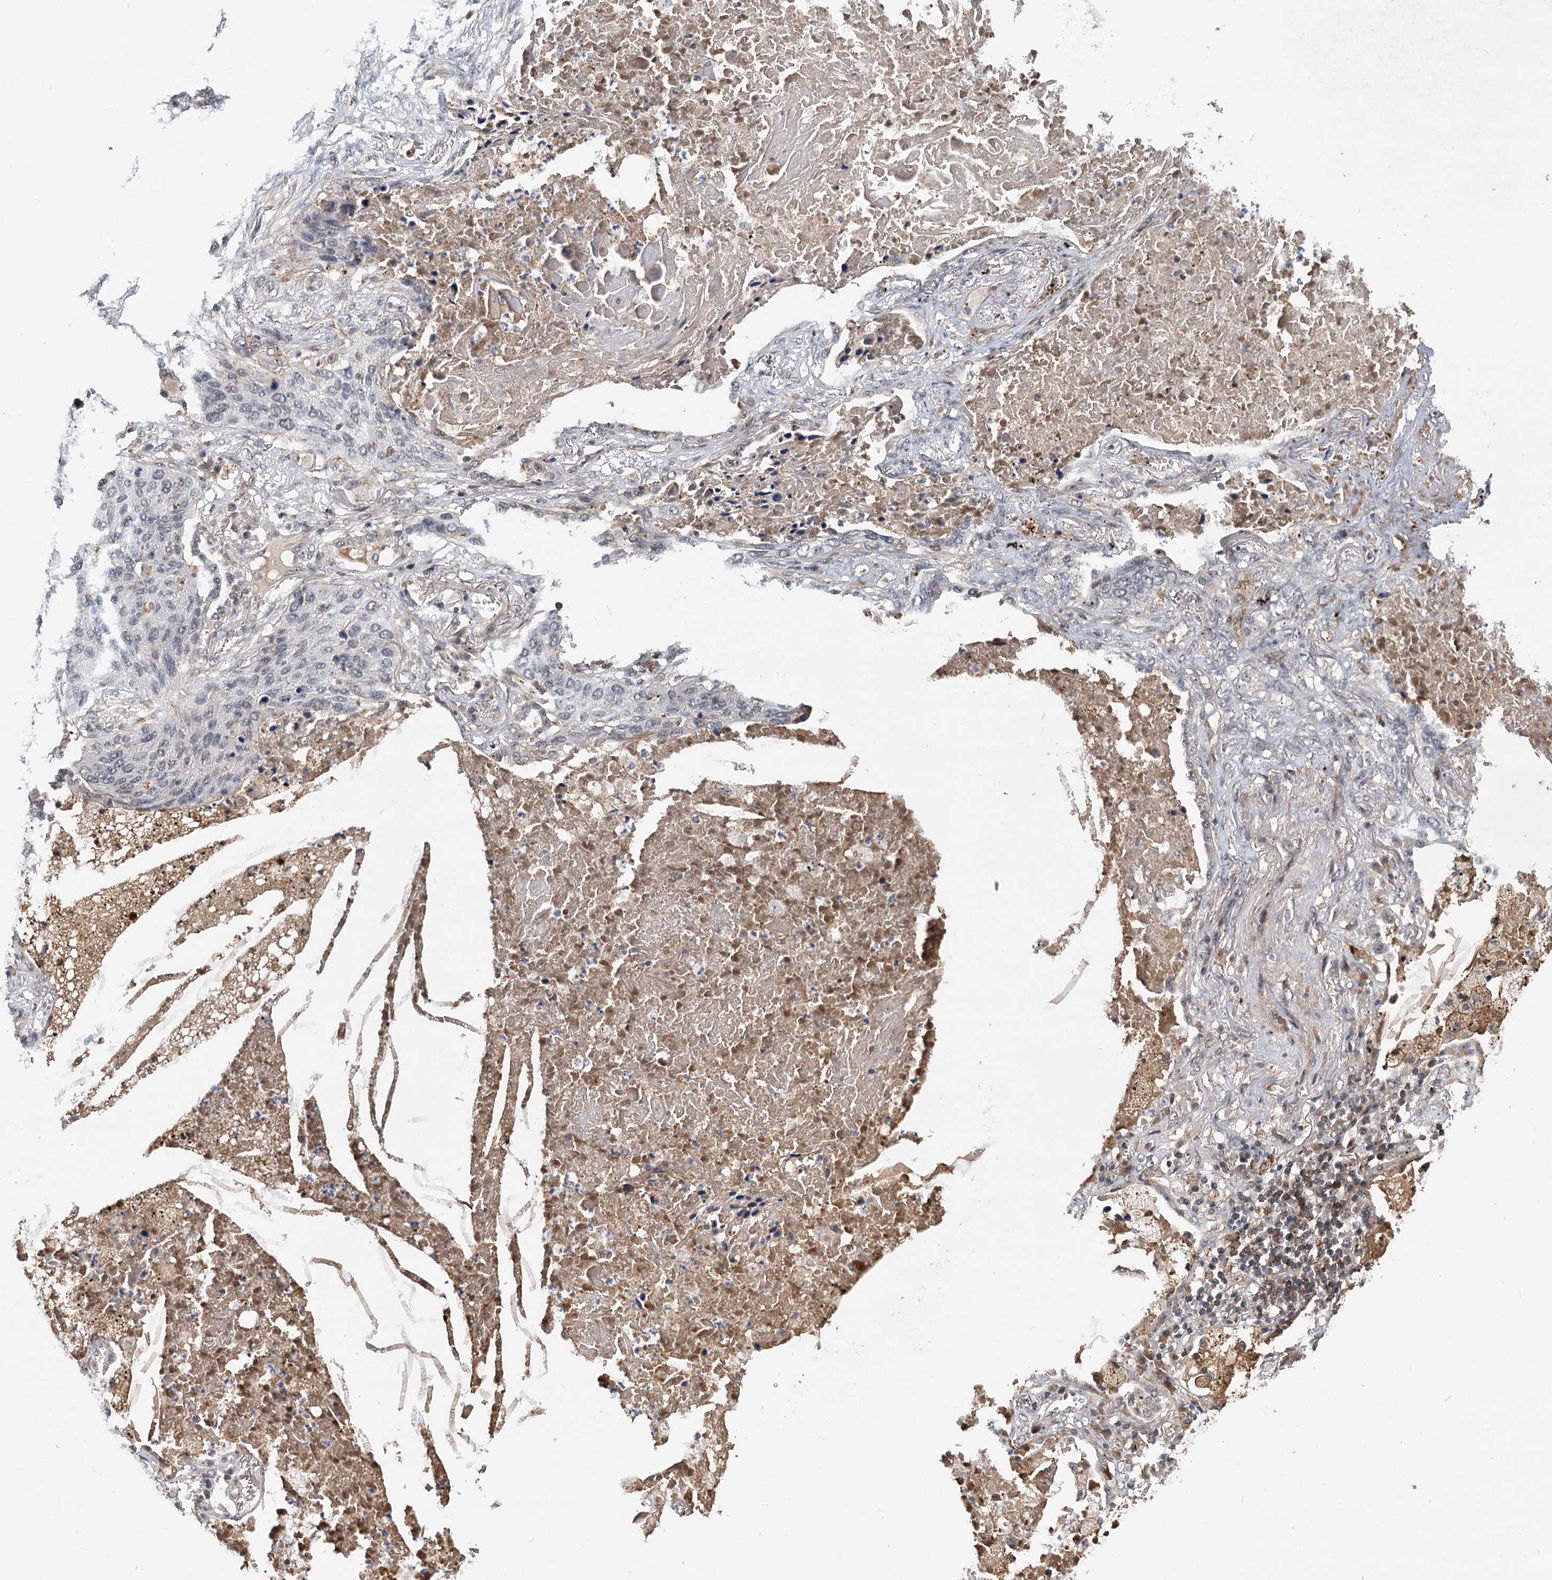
{"staining": {"intensity": "weak", "quantity": "<25%", "location": "nuclear"}, "tissue": "lung cancer", "cell_type": "Tumor cells", "image_type": "cancer", "snomed": [{"axis": "morphology", "description": "Squamous cell carcinoma, NOS"}, {"axis": "topography", "description": "Lung"}], "caption": "Immunohistochemistry (IHC) photomicrograph of human lung squamous cell carcinoma stained for a protein (brown), which exhibits no positivity in tumor cells. The staining is performed using DAB brown chromogen with nuclei counter-stained in using hematoxylin.", "gene": "MBD6", "patient": {"sex": "female", "age": 63}}